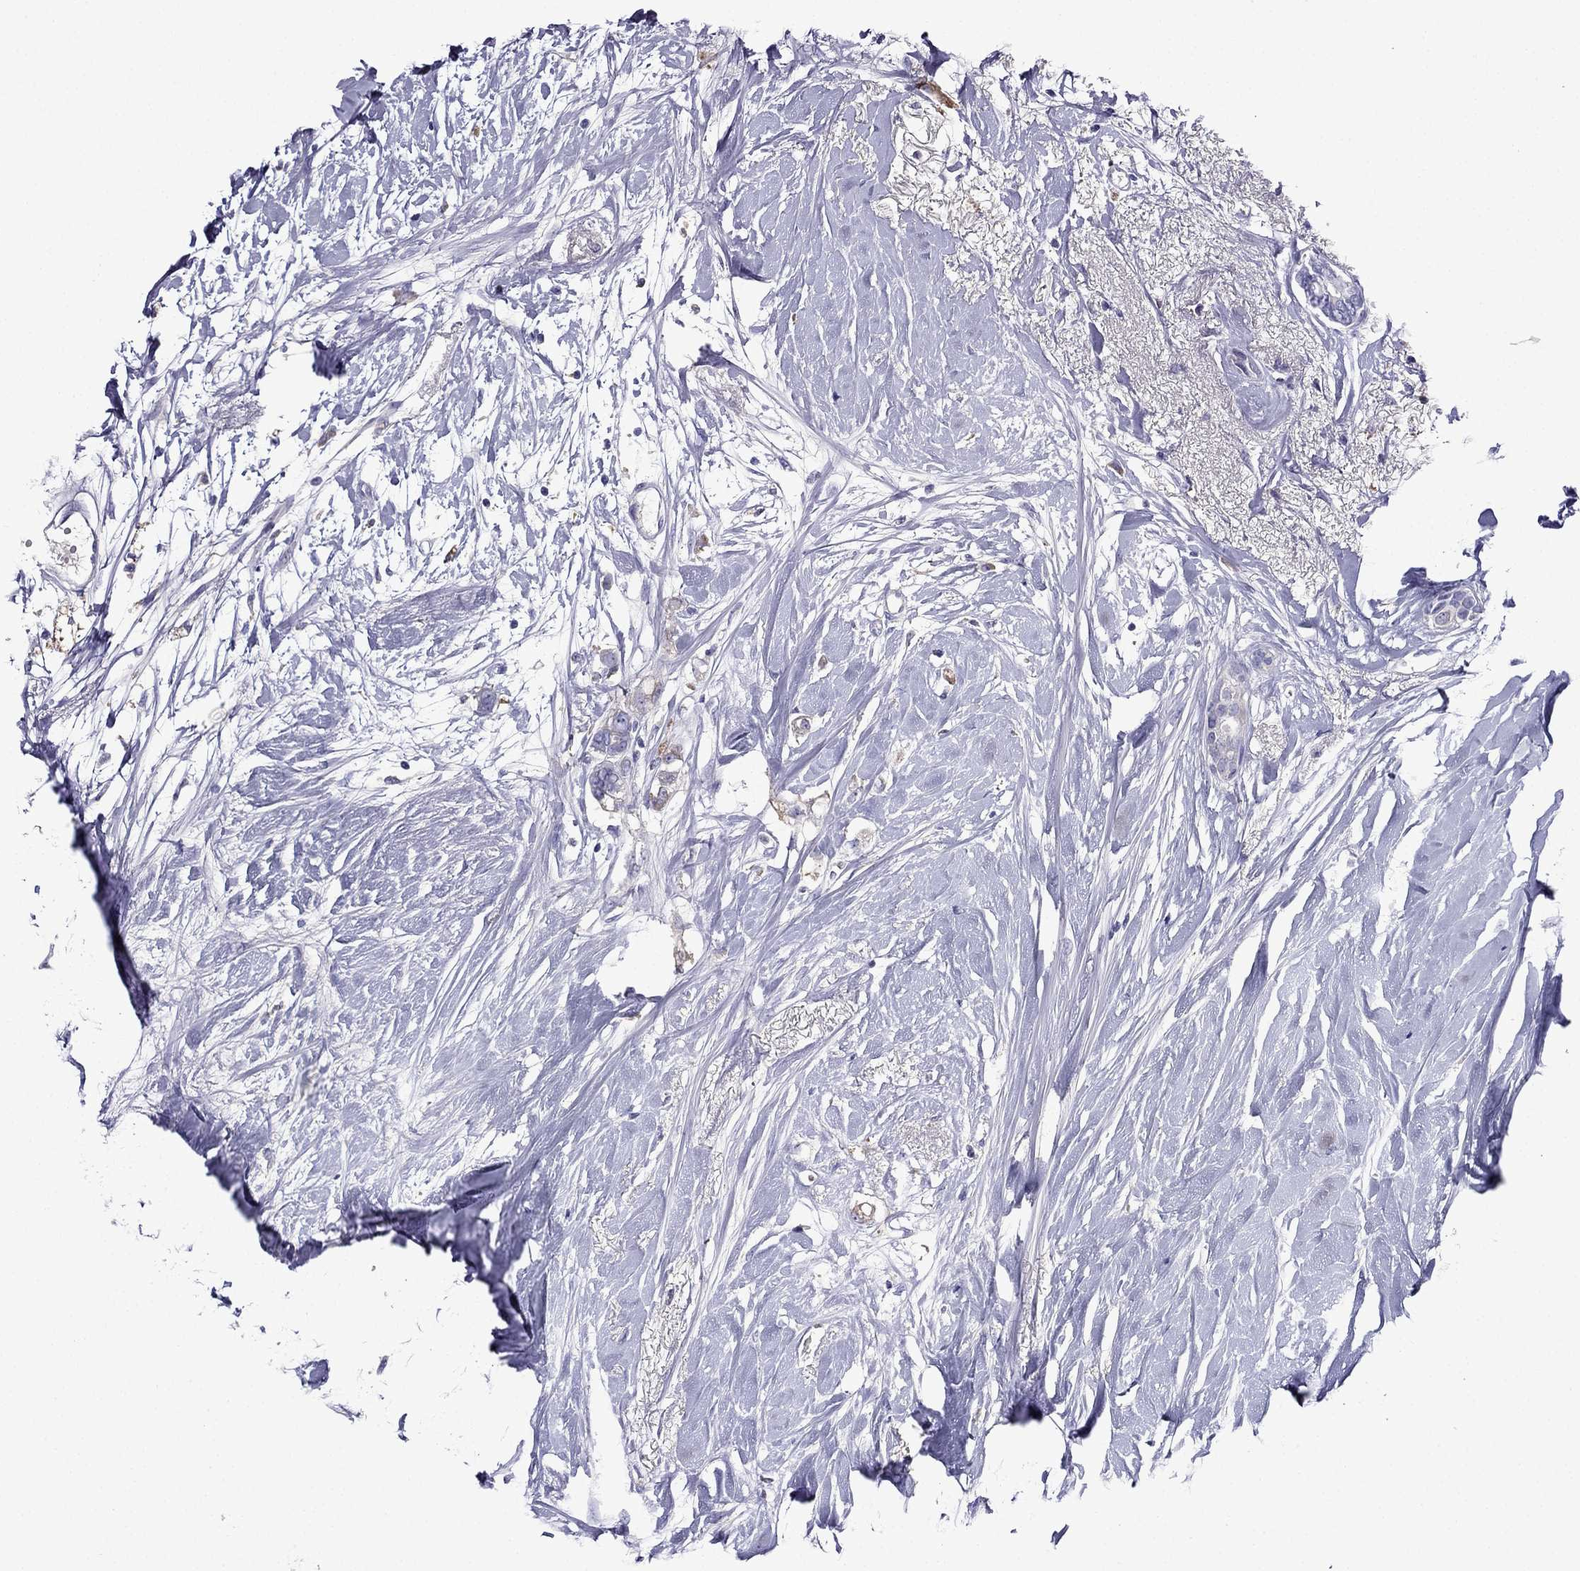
{"staining": {"intensity": "negative", "quantity": "none", "location": "none"}, "tissue": "breast cancer", "cell_type": "Tumor cells", "image_type": "cancer", "snomed": [{"axis": "morphology", "description": "Duct carcinoma"}, {"axis": "topography", "description": "Breast"}], "caption": "A histopathology image of breast cancer (invasive ductal carcinoma) stained for a protein exhibits no brown staining in tumor cells. (DAB IHC with hematoxylin counter stain).", "gene": "TSSK4", "patient": {"sex": "female", "age": 40}}